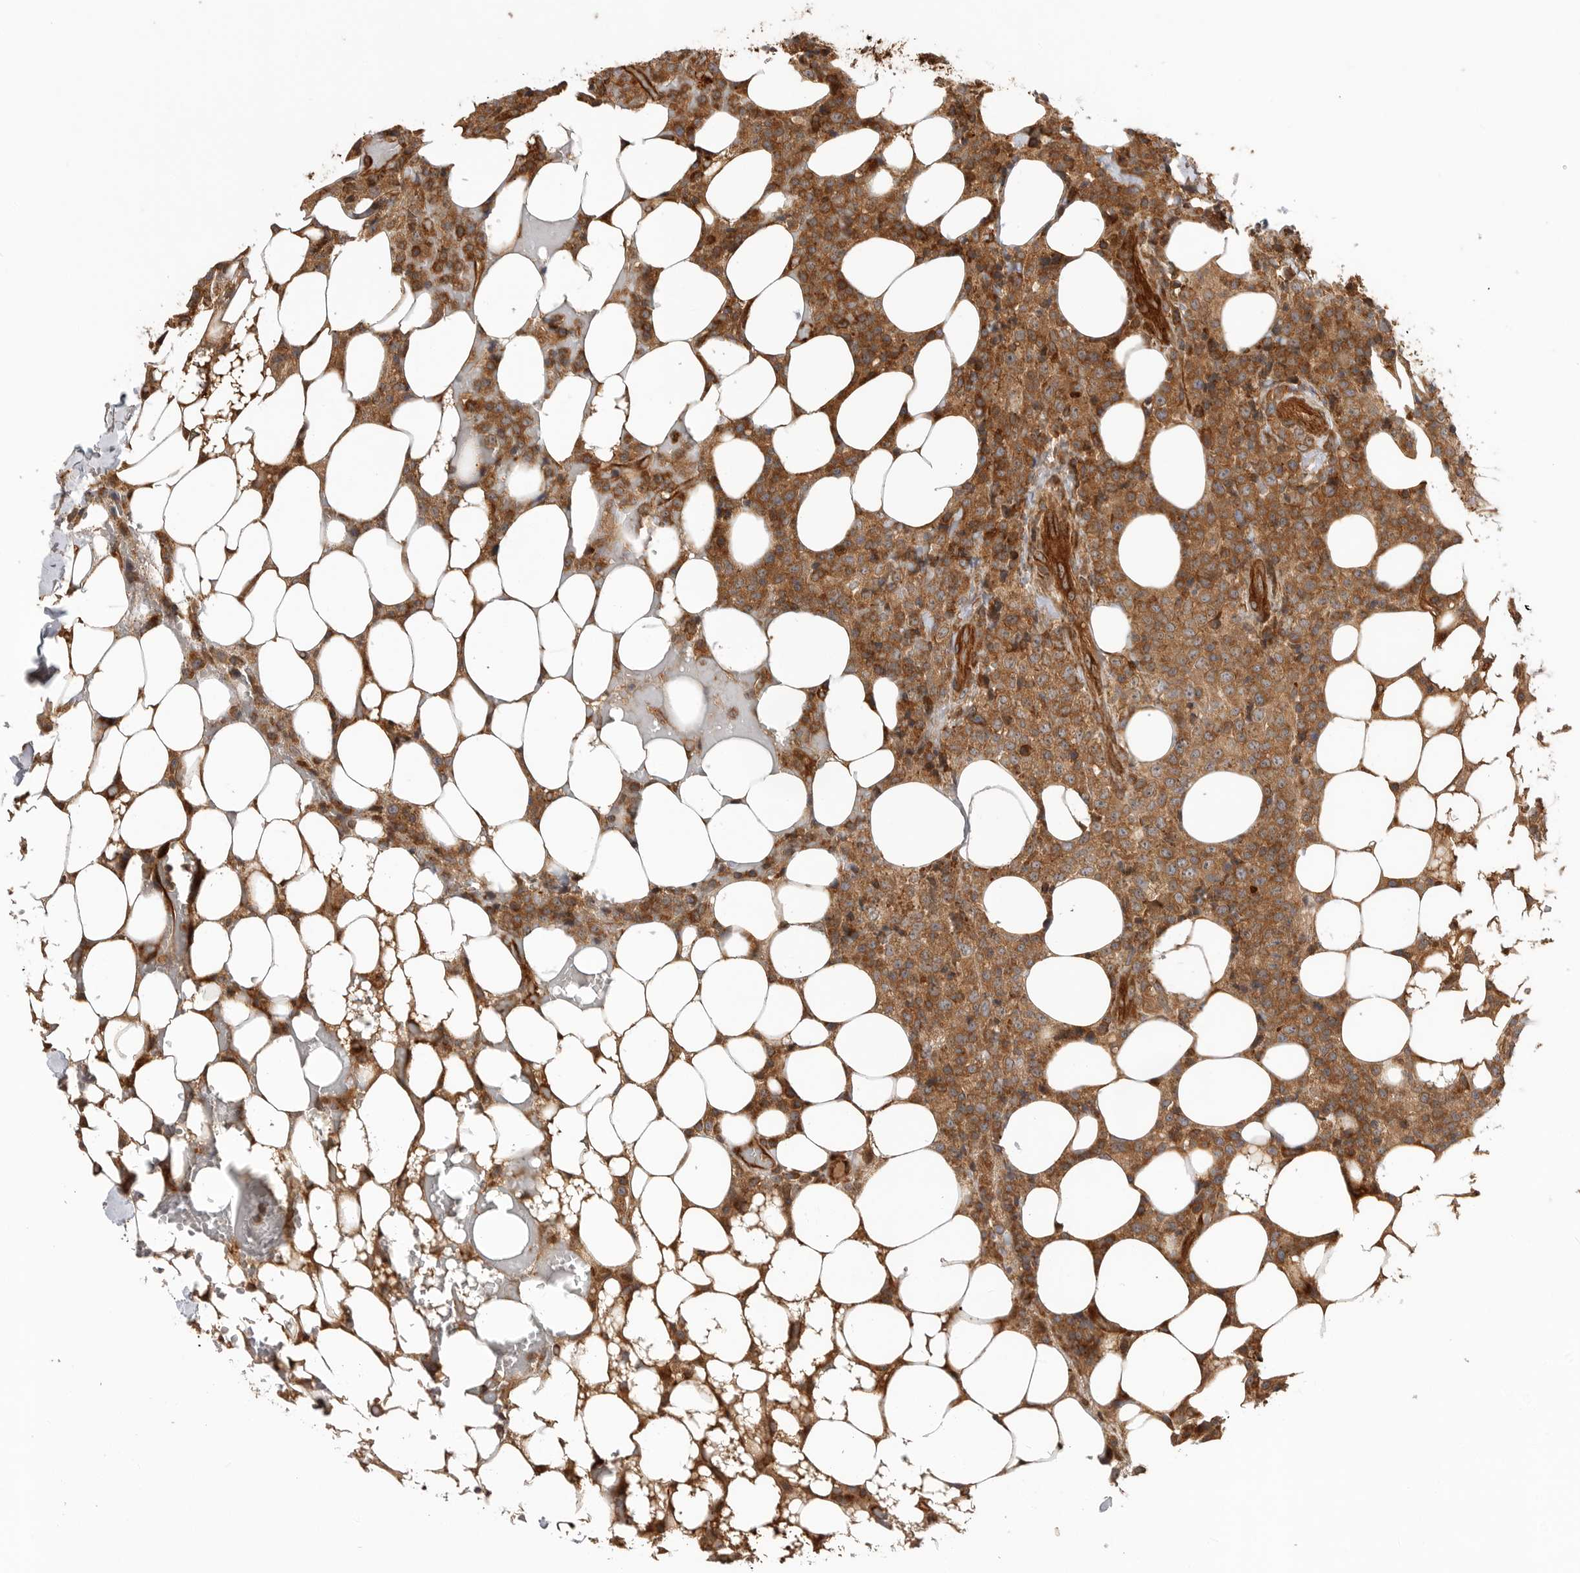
{"staining": {"intensity": "moderate", "quantity": ">75%", "location": "cytoplasmic/membranous"}, "tissue": "lymphoma", "cell_type": "Tumor cells", "image_type": "cancer", "snomed": [{"axis": "morphology", "description": "Malignant lymphoma, non-Hodgkin's type, High grade"}, {"axis": "topography", "description": "Lymph node"}], "caption": "This histopathology image demonstrates IHC staining of lymphoma, with medium moderate cytoplasmic/membranous positivity in approximately >75% of tumor cells.", "gene": "GPATCH2", "patient": {"sex": "male", "age": 13}}